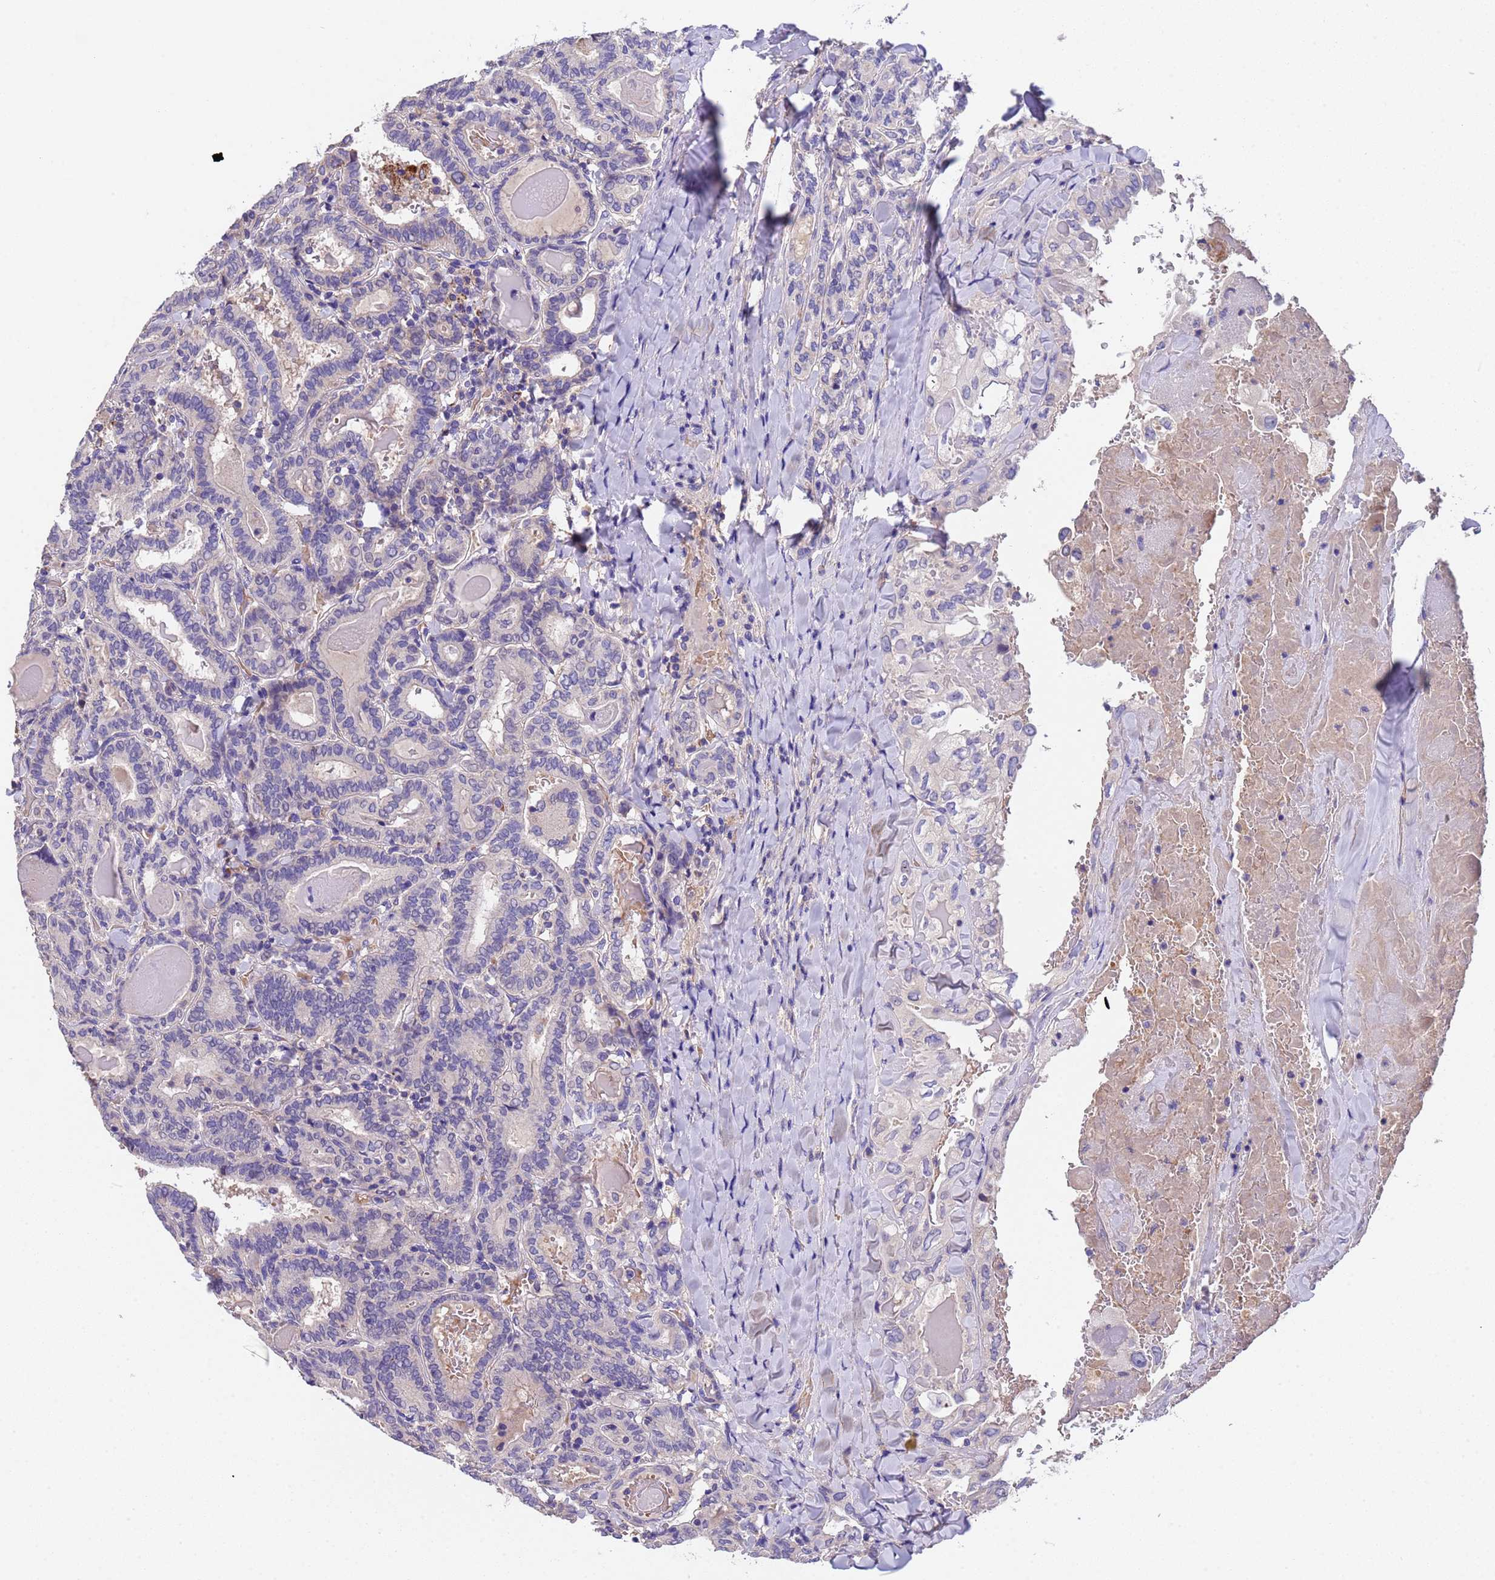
{"staining": {"intensity": "negative", "quantity": "none", "location": "none"}, "tissue": "thyroid cancer", "cell_type": "Tumor cells", "image_type": "cancer", "snomed": [{"axis": "morphology", "description": "Papillary adenocarcinoma, NOS"}, {"axis": "topography", "description": "Thyroid gland"}], "caption": "Immunohistochemical staining of thyroid cancer shows no significant staining in tumor cells.", "gene": "SLC24A3", "patient": {"sex": "female", "age": 72}}